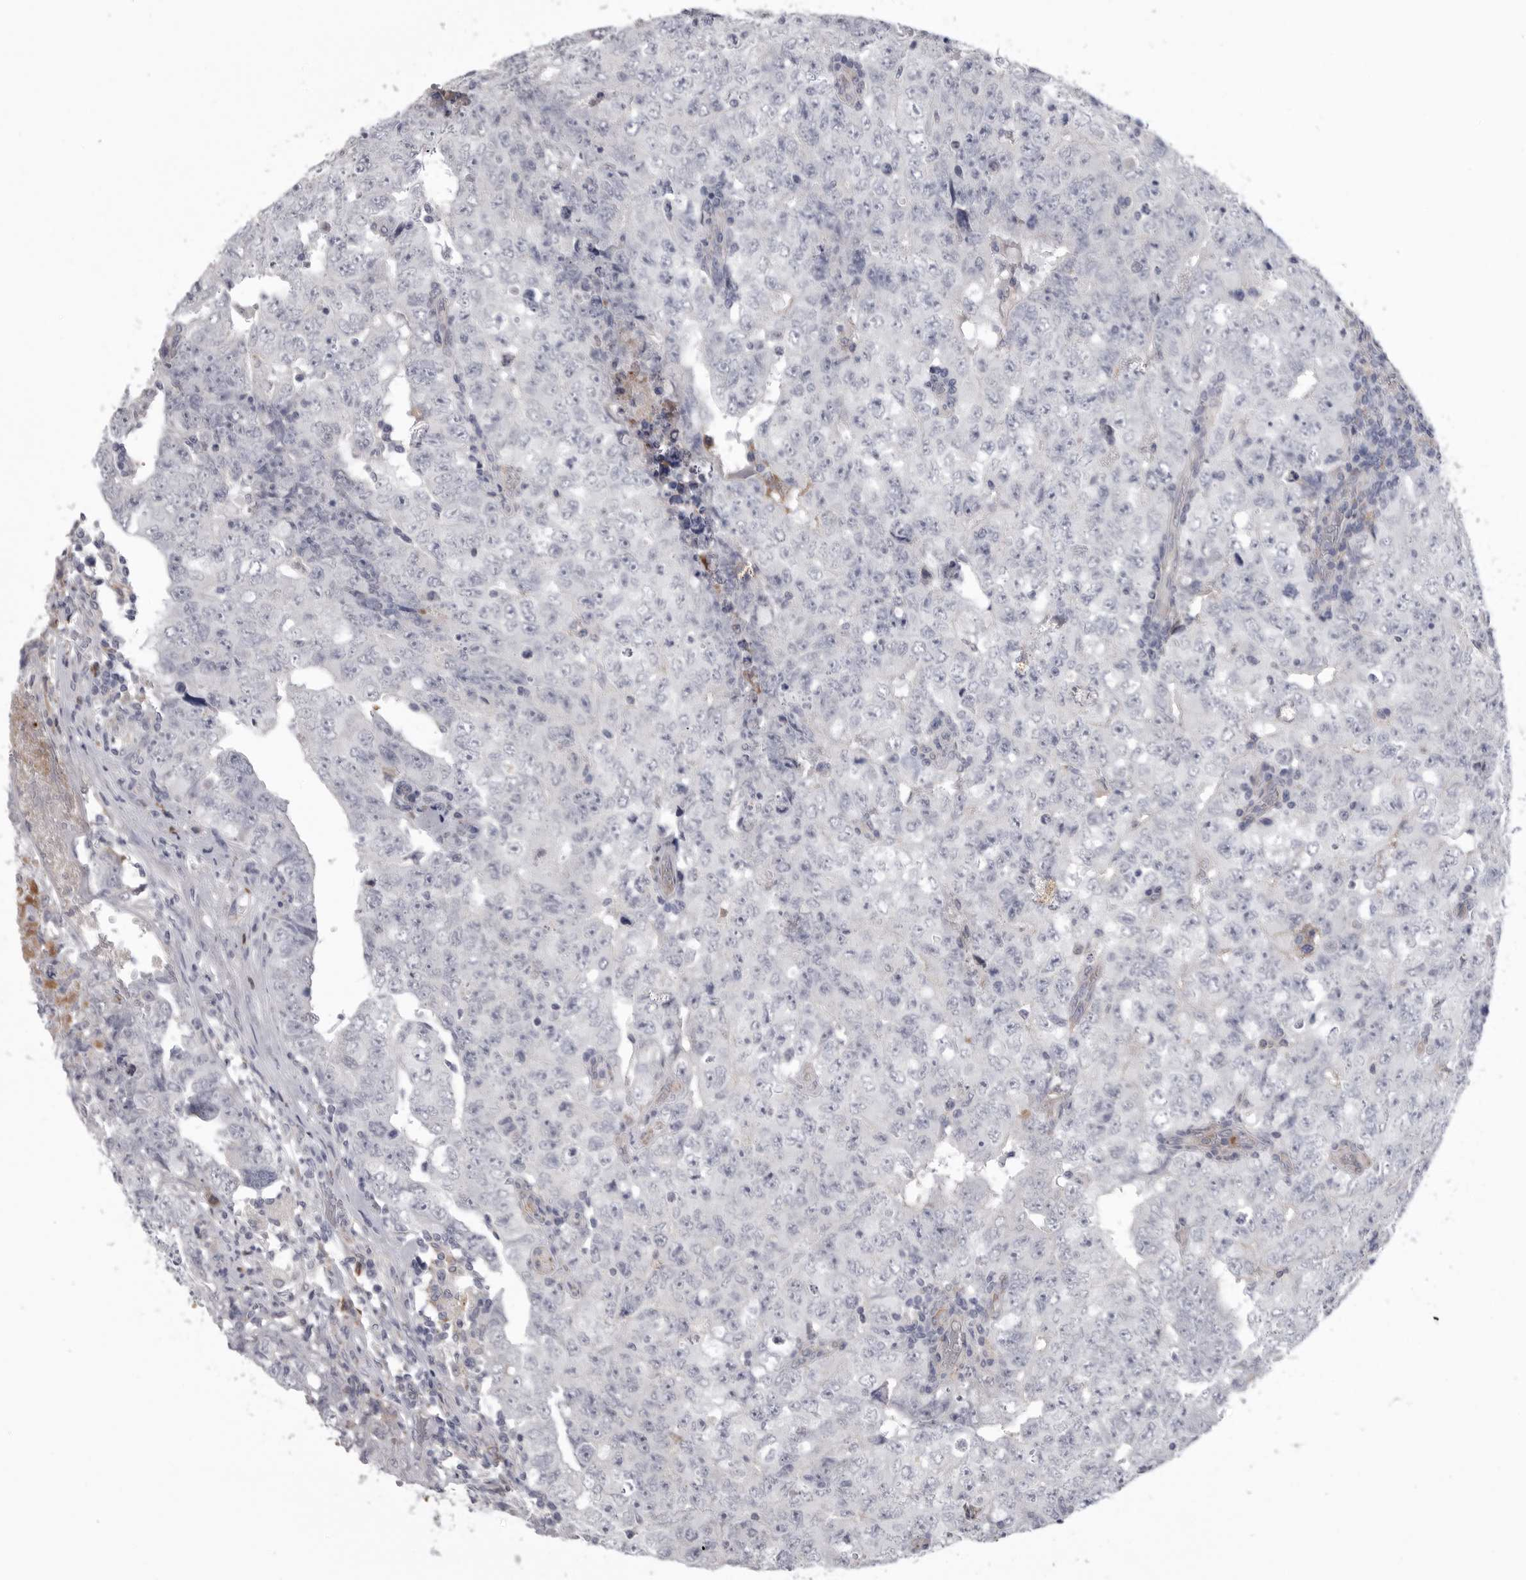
{"staining": {"intensity": "negative", "quantity": "none", "location": "none"}, "tissue": "testis cancer", "cell_type": "Tumor cells", "image_type": "cancer", "snomed": [{"axis": "morphology", "description": "Carcinoma, Embryonal, NOS"}, {"axis": "topography", "description": "Testis"}], "caption": "A photomicrograph of testis cancer stained for a protein exhibits no brown staining in tumor cells.", "gene": "SERPING1", "patient": {"sex": "male", "age": 26}}